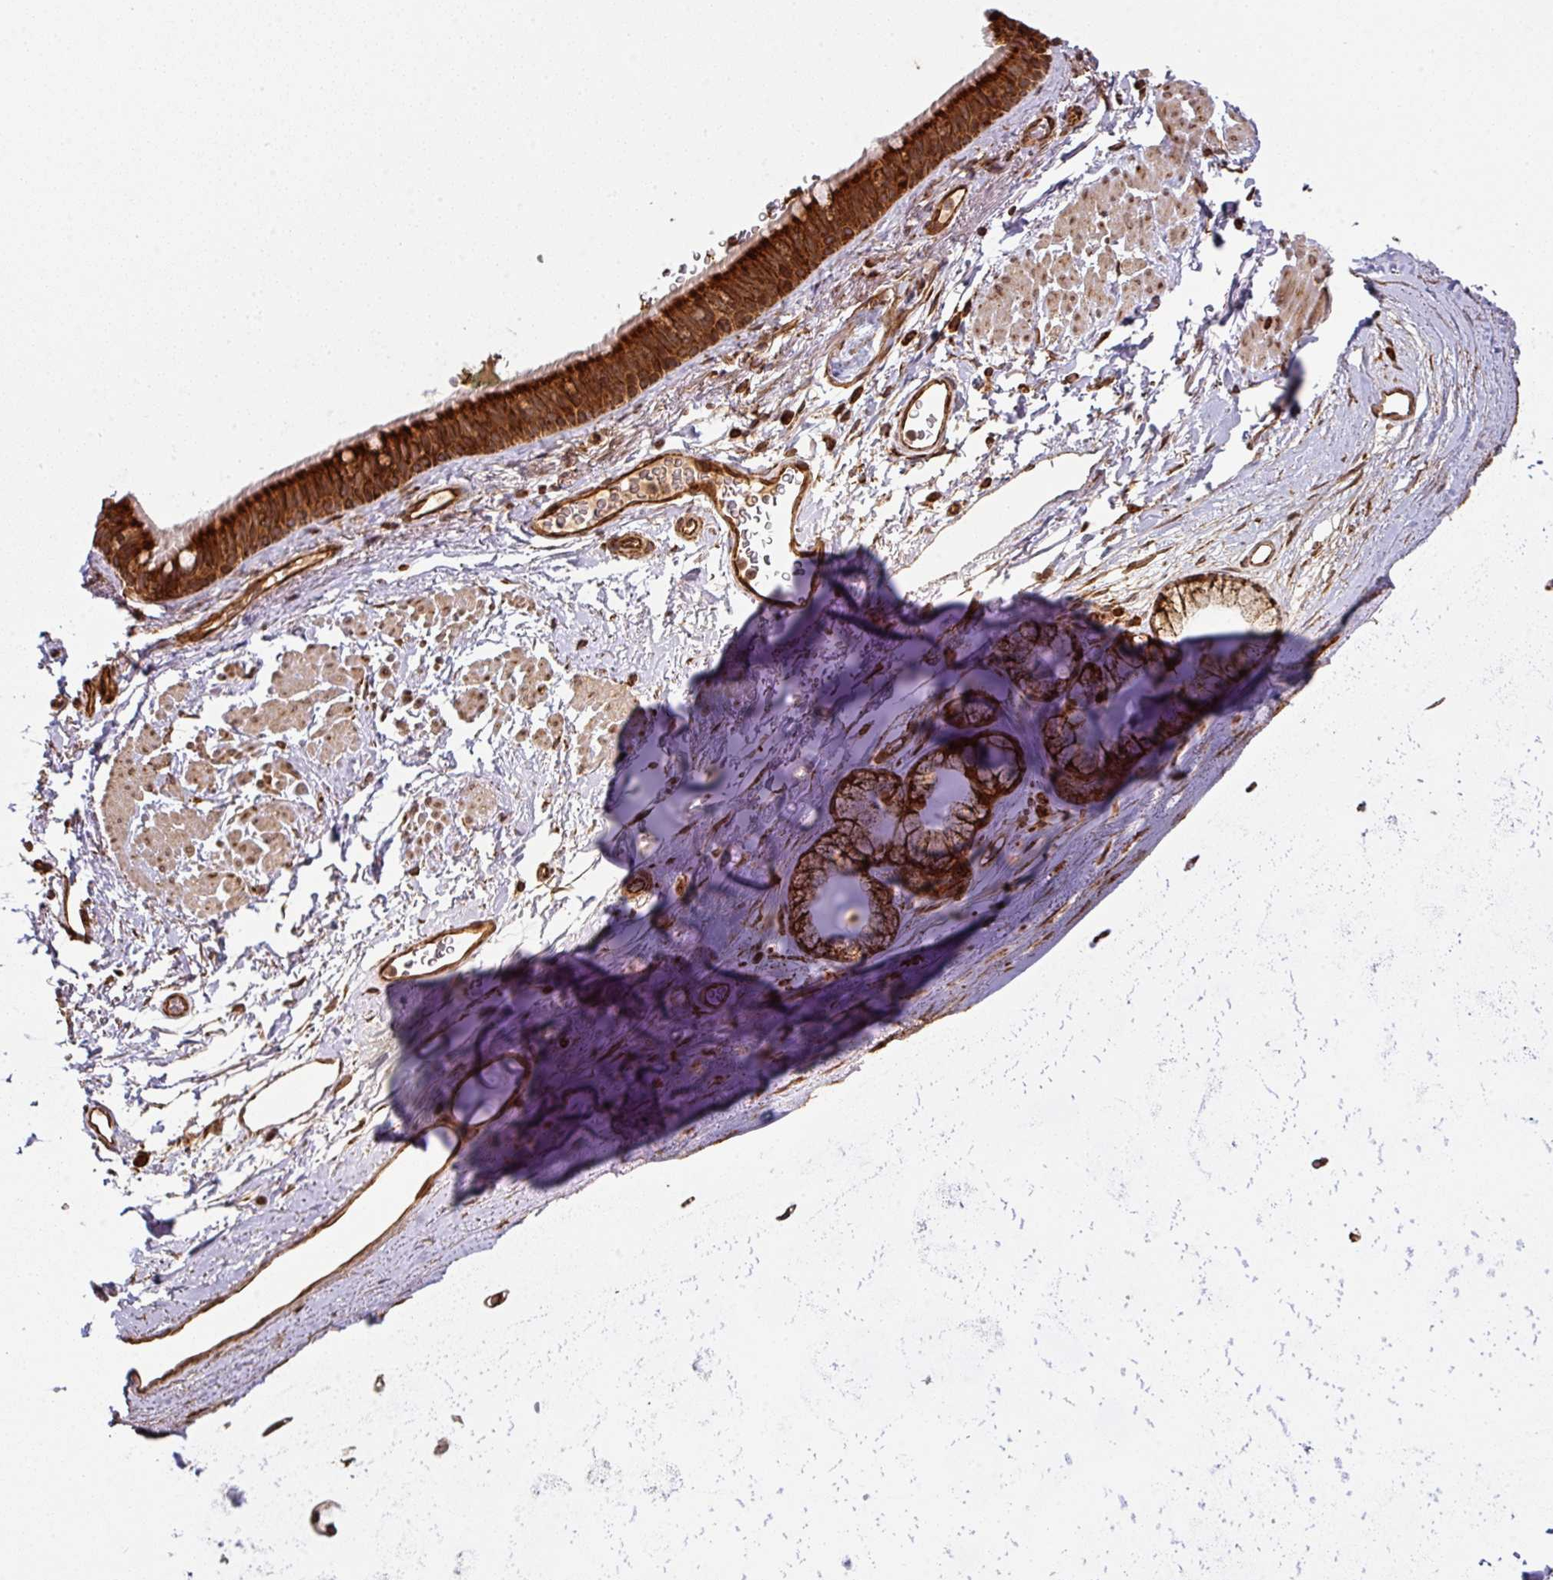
{"staining": {"intensity": "moderate", "quantity": ">75%", "location": "cytoplasmic/membranous"}, "tissue": "adipose tissue", "cell_type": "Adipocytes", "image_type": "normal", "snomed": [{"axis": "morphology", "description": "Normal tissue, NOS"}, {"axis": "topography", "description": "Lymph node"}, {"axis": "topography", "description": "Cartilage tissue"}, {"axis": "topography", "description": "Bronchus"}], "caption": "This histopathology image reveals IHC staining of normal adipose tissue, with medium moderate cytoplasmic/membranous positivity in approximately >75% of adipocytes.", "gene": "TRAP1", "patient": {"sex": "female", "age": 70}}